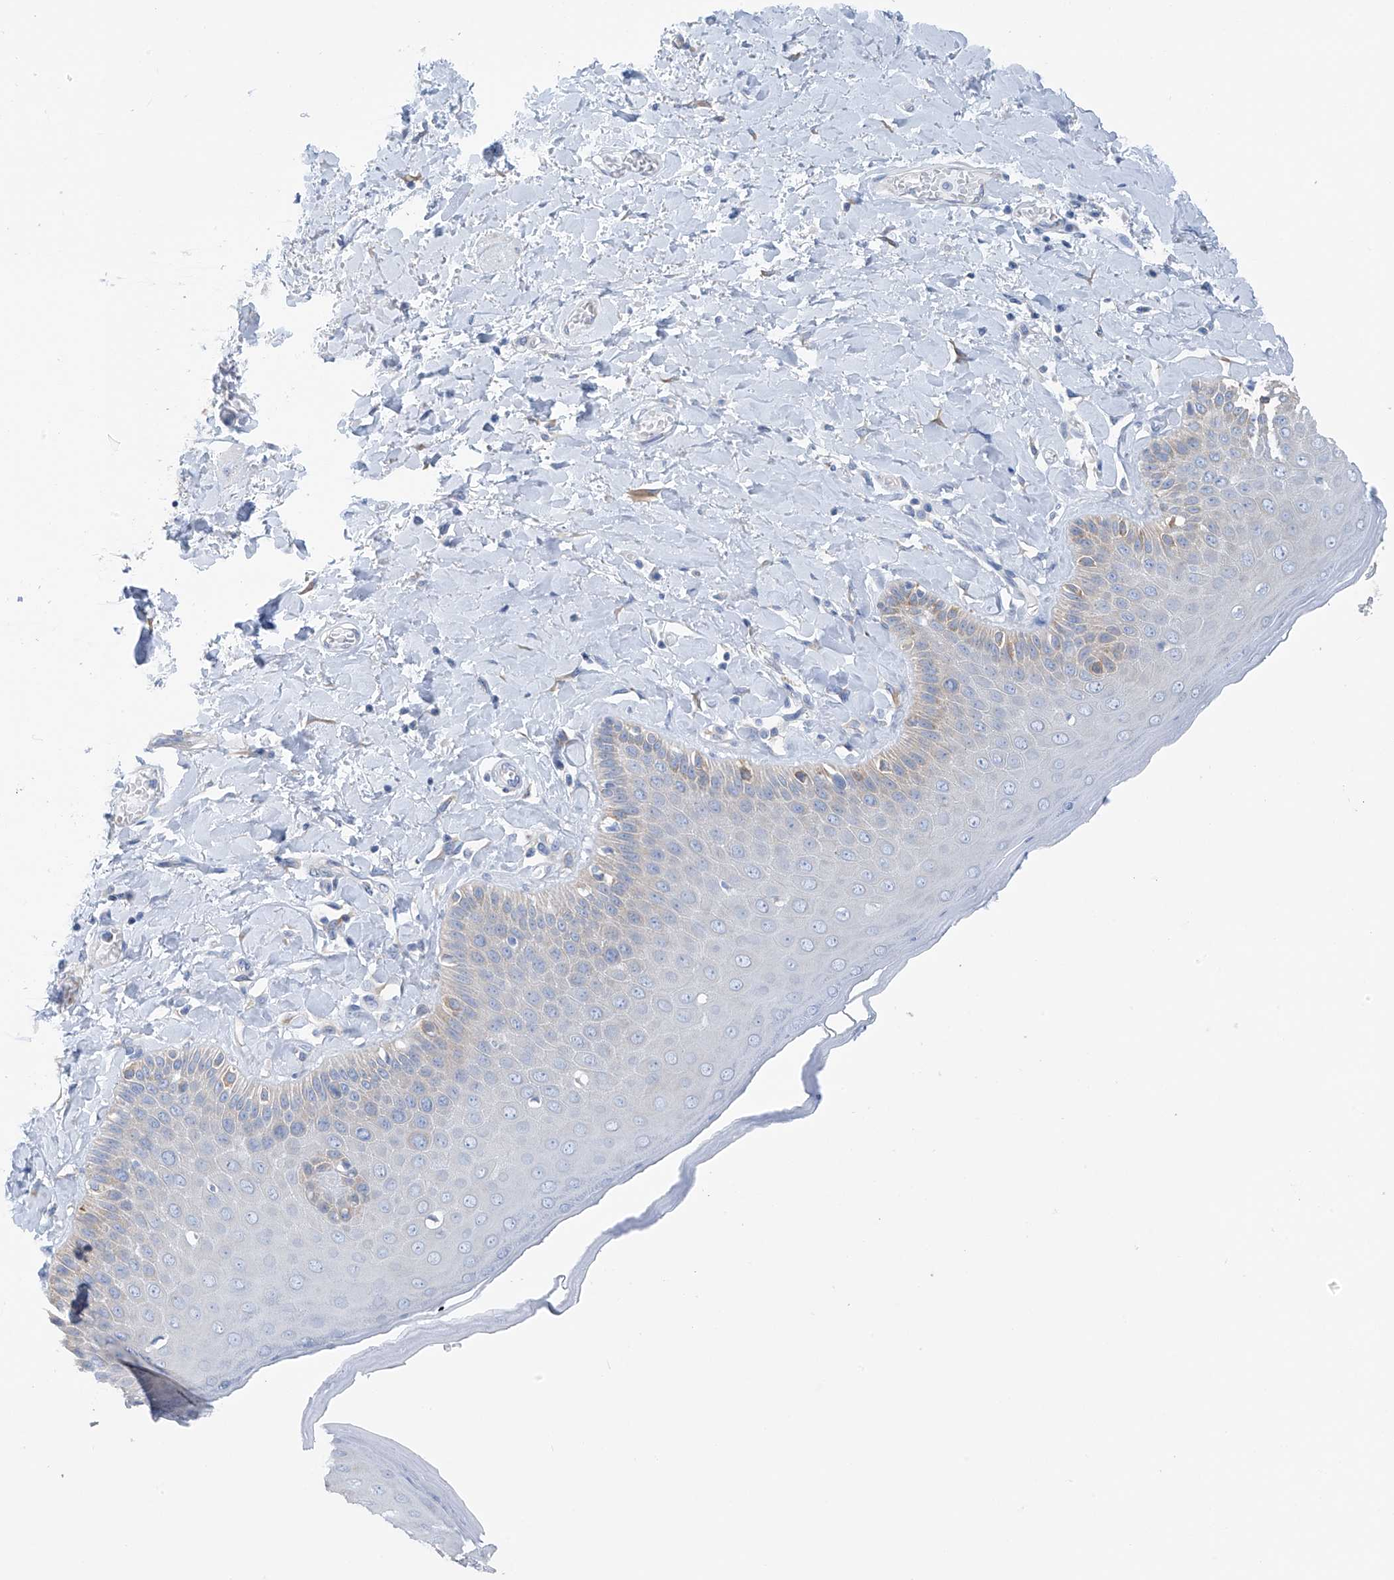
{"staining": {"intensity": "weak", "quantity": "<25%", "location": "cytoplasmic/membranous"}, "tissue": "skin", "cell_type": "Epidermal cells", "image_type": "normal", "snomed": [{"axis": "morphology", "description": "Normal tissue, NOS"}, {"axis": "topography", "description": "Anal"}], "caption": "High power microscopy histopathology image of an immunohistochemistry micrograph of benign skin, revealing no significant expression in epidermal cells. The staining is performed using DAB brown chromogen with nuclei counter-stained in using hematoxylin.", "gene": "RCN2", "patient": {"sex": "male", "age": 69}}